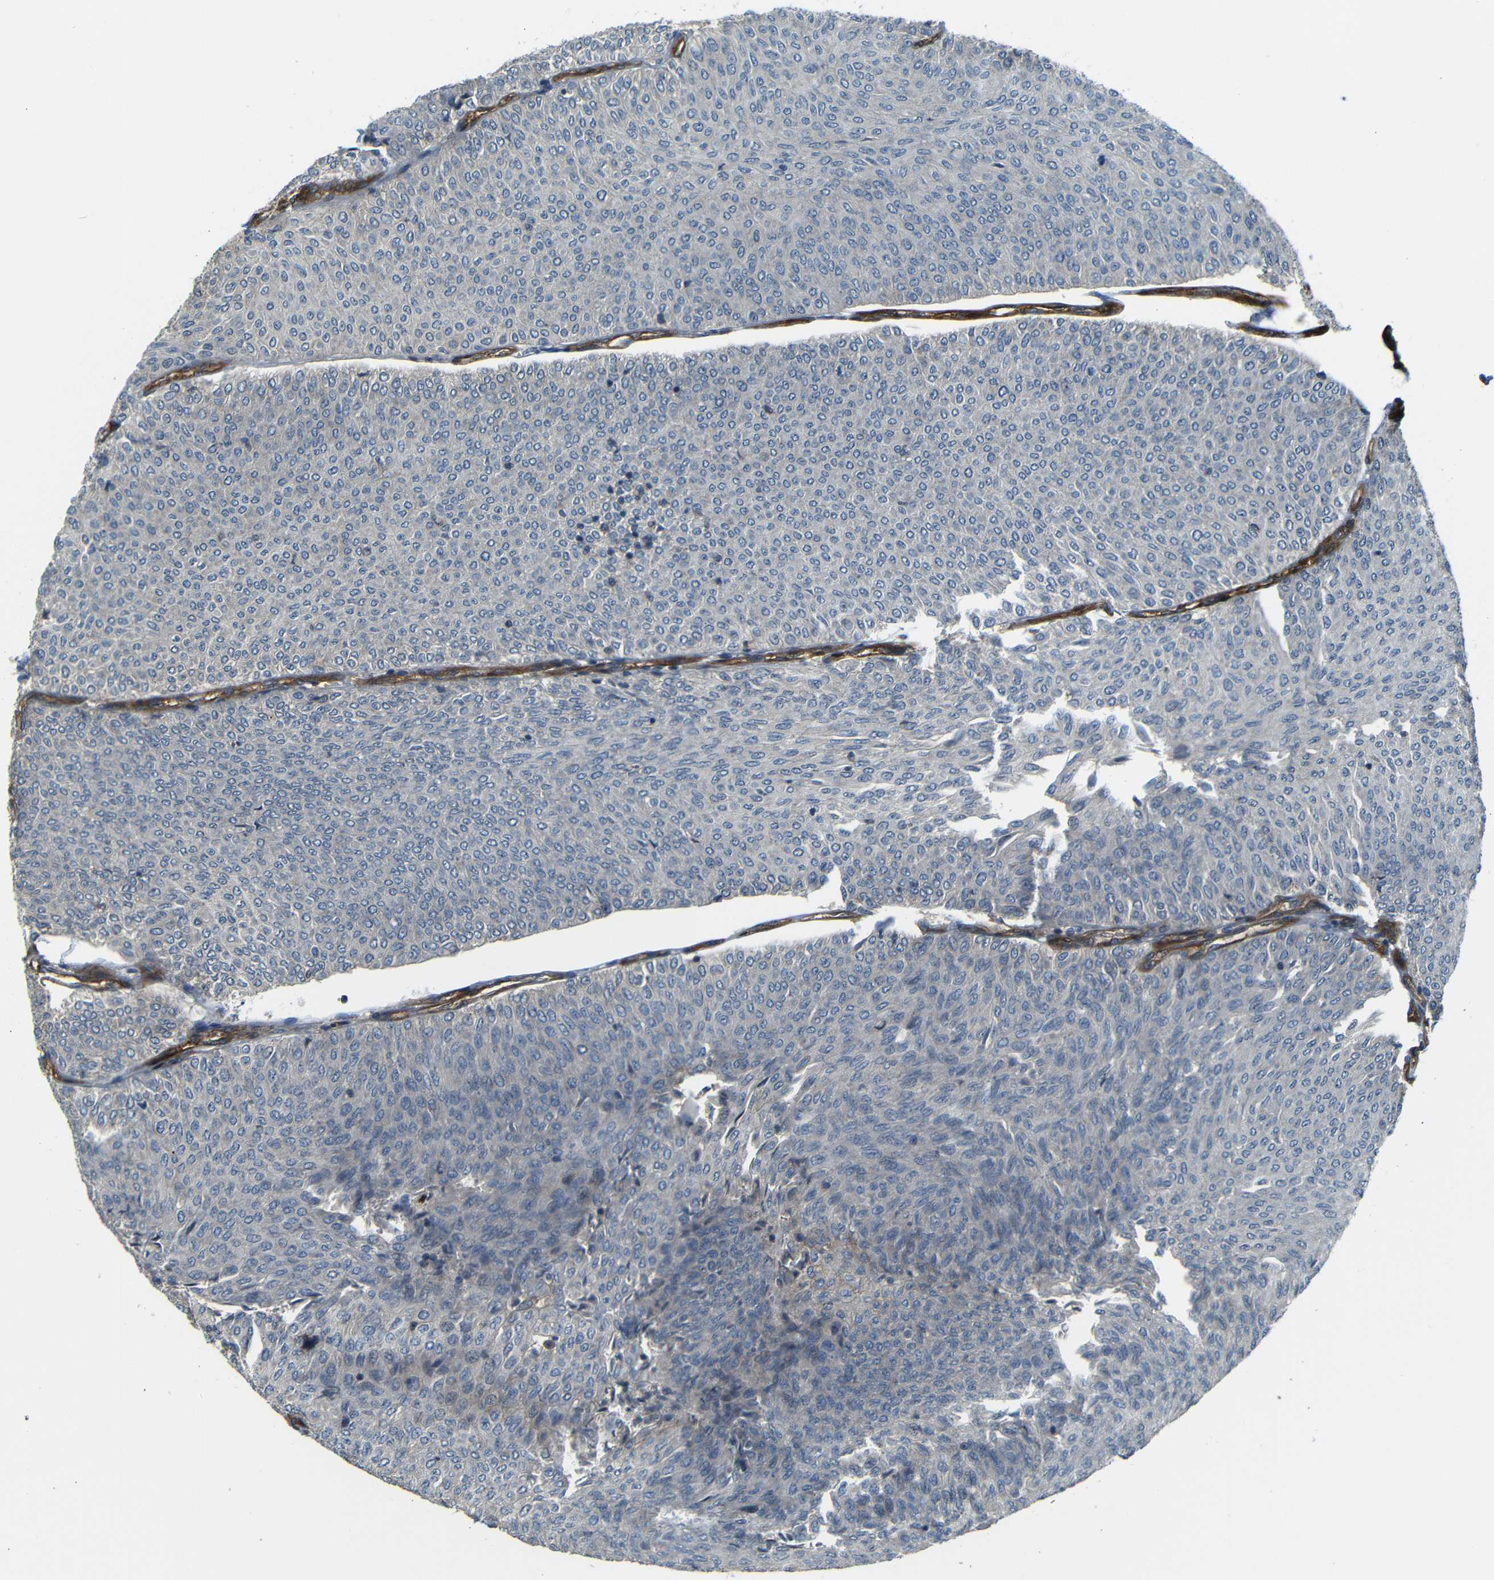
{"staining": {"intensity": "negative", "quantity": "none", "location": "none"}, "tissue": "urothelial cancer", "cell_type": "Tumor cells", "image_type": "cancer", "snomed": [{"axis": "morphology", "description": "Urothelial carcinoma, Low grade"}, {"axis": "topography", "description": "Urinary bladder"}], "caption": "Urothelial carcinoma (low-grade) was stained to show a protein in brown. There is no significant positivity in tumor cells.", "gene": "RELL1", "patient": {"sex": "male", "age": 78}}